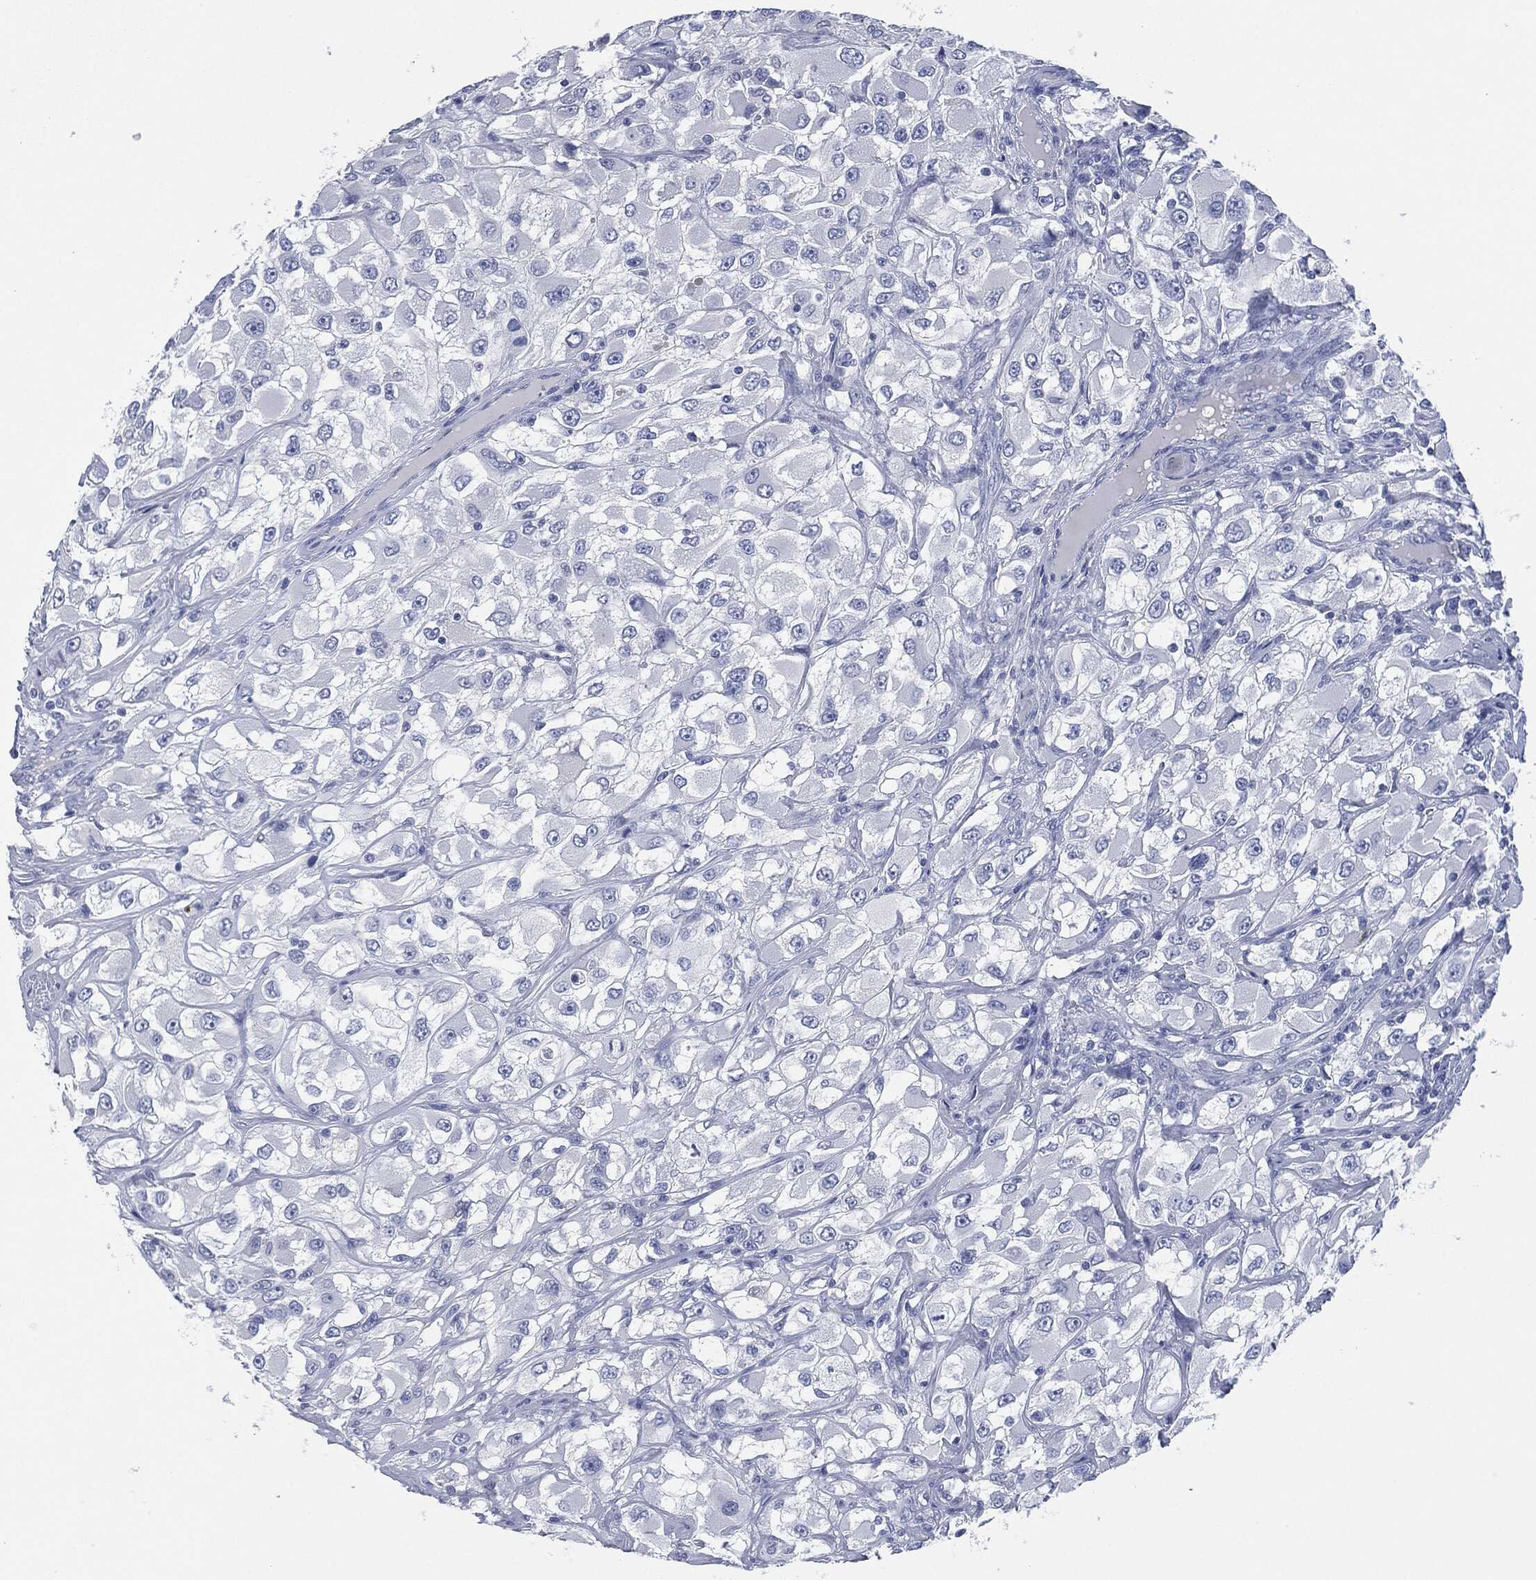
{"staining": {"intensity": "negative", "quantity": "none", "location": "none"}, "tissue": "renal cancer", "cell_type": "Tumor cells", "image_type": "cancer", "snomed": [{"axis": "morphology", "description": "Adenocarcinoma, NOS"}, {"axis": "topography", "description": "Kidney"}], "caption": "Immunohistochemistry histopathology image of renal cancer stained for a protein (brown), which displays no expression in tumor cells.", "gene": "CEACAM8", "patient": {"sex": "female", "age": 52}}